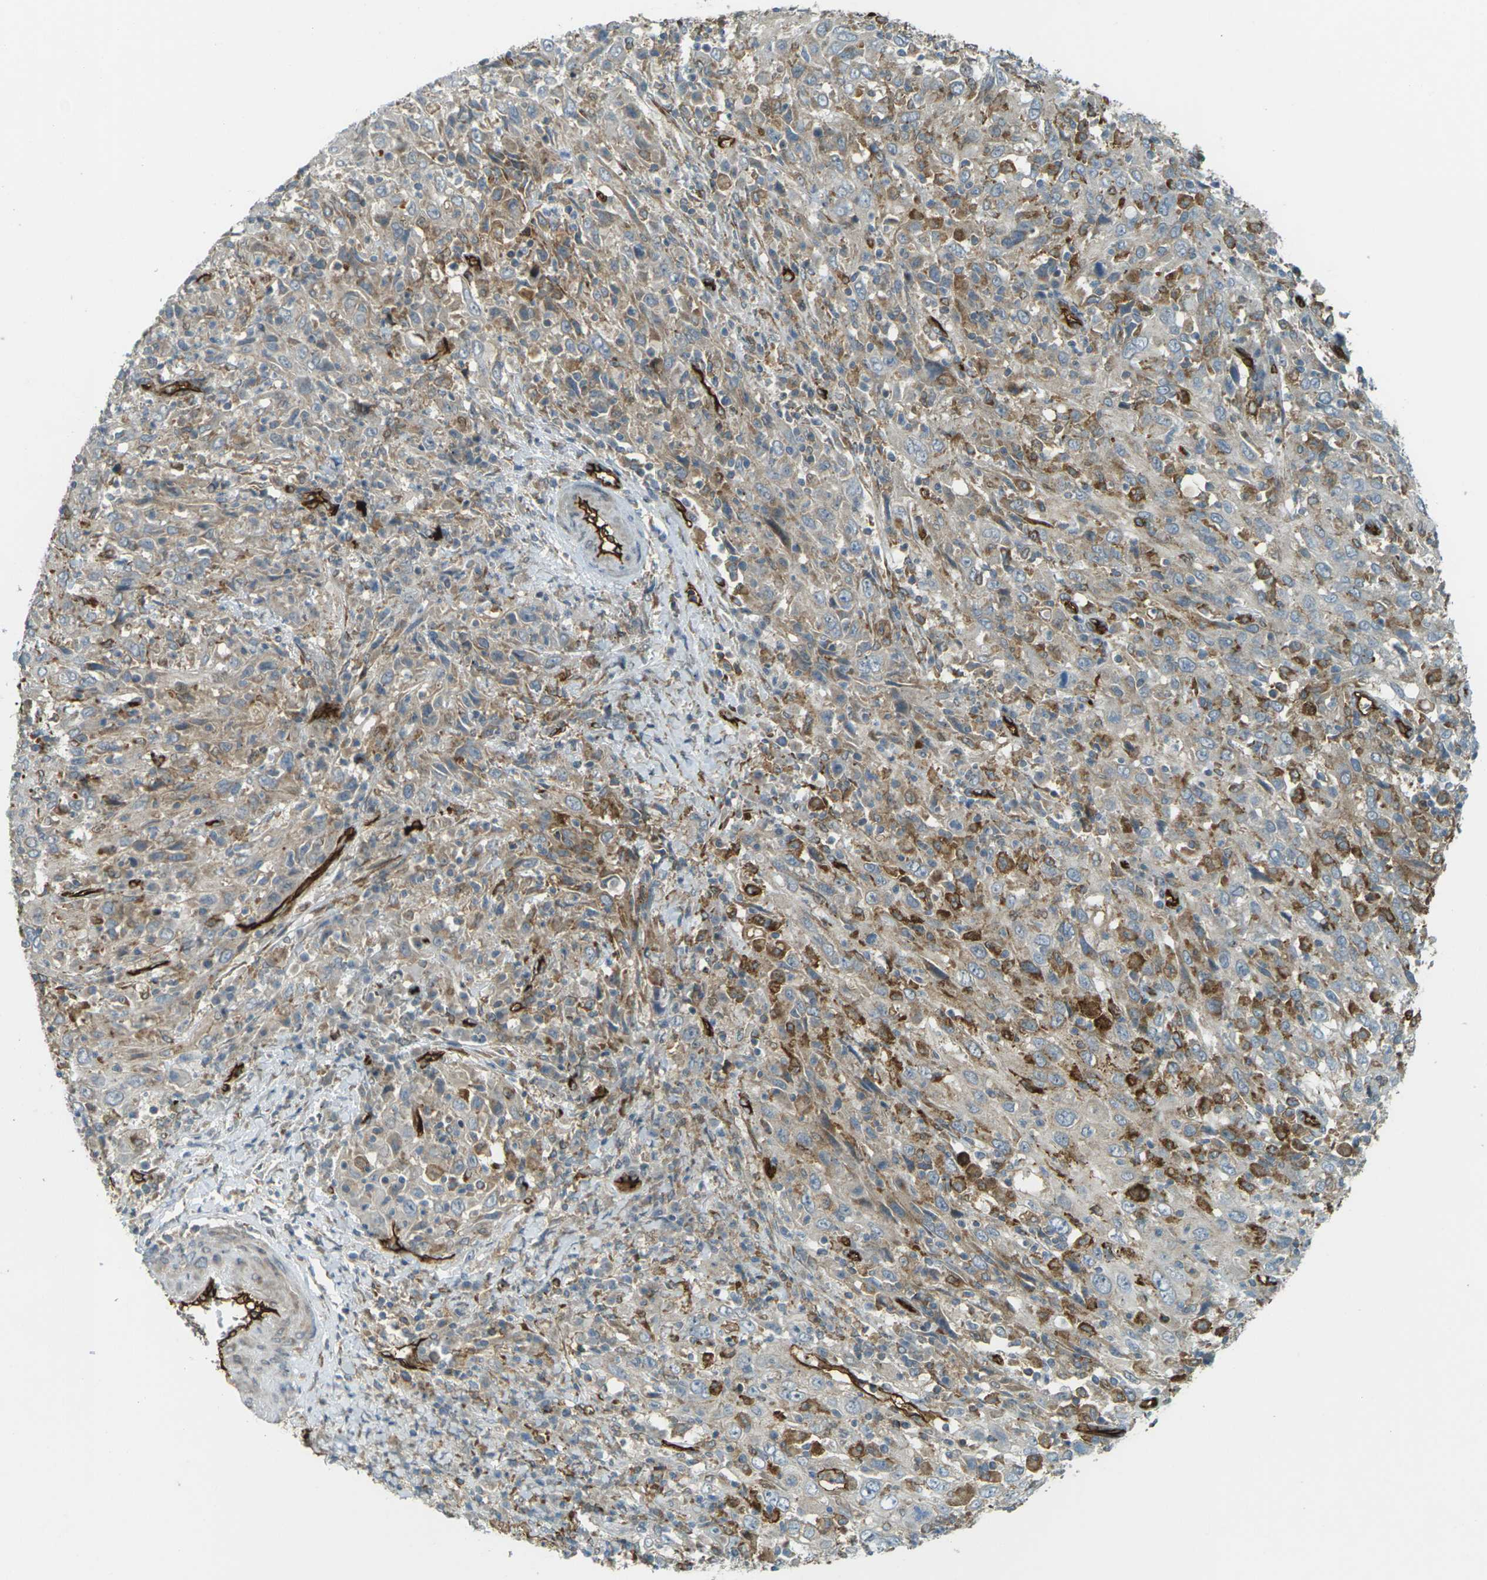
{"staining": {"intensity": "moderate", "quantity": ">75%", "location": "cytoplasmic/membranous"}, "tissue": "cervical cancer", "cell_type": "Tumor cells", "image_type": "cancer", "snomed": [{"axis": "morphology", "description": "Squamous cell carcinoma, NOS"}, {"axis": "topography", "description": "Cervix"}], "caption": "Human cervical squamous cell carcinoma stained for a protein (brown) shows moderate cytoplasmic/membranous positive positivity in about >75% of tumor cells.", "gene": "S1PR1", "patient": {"sex": "female", "age": 46}}